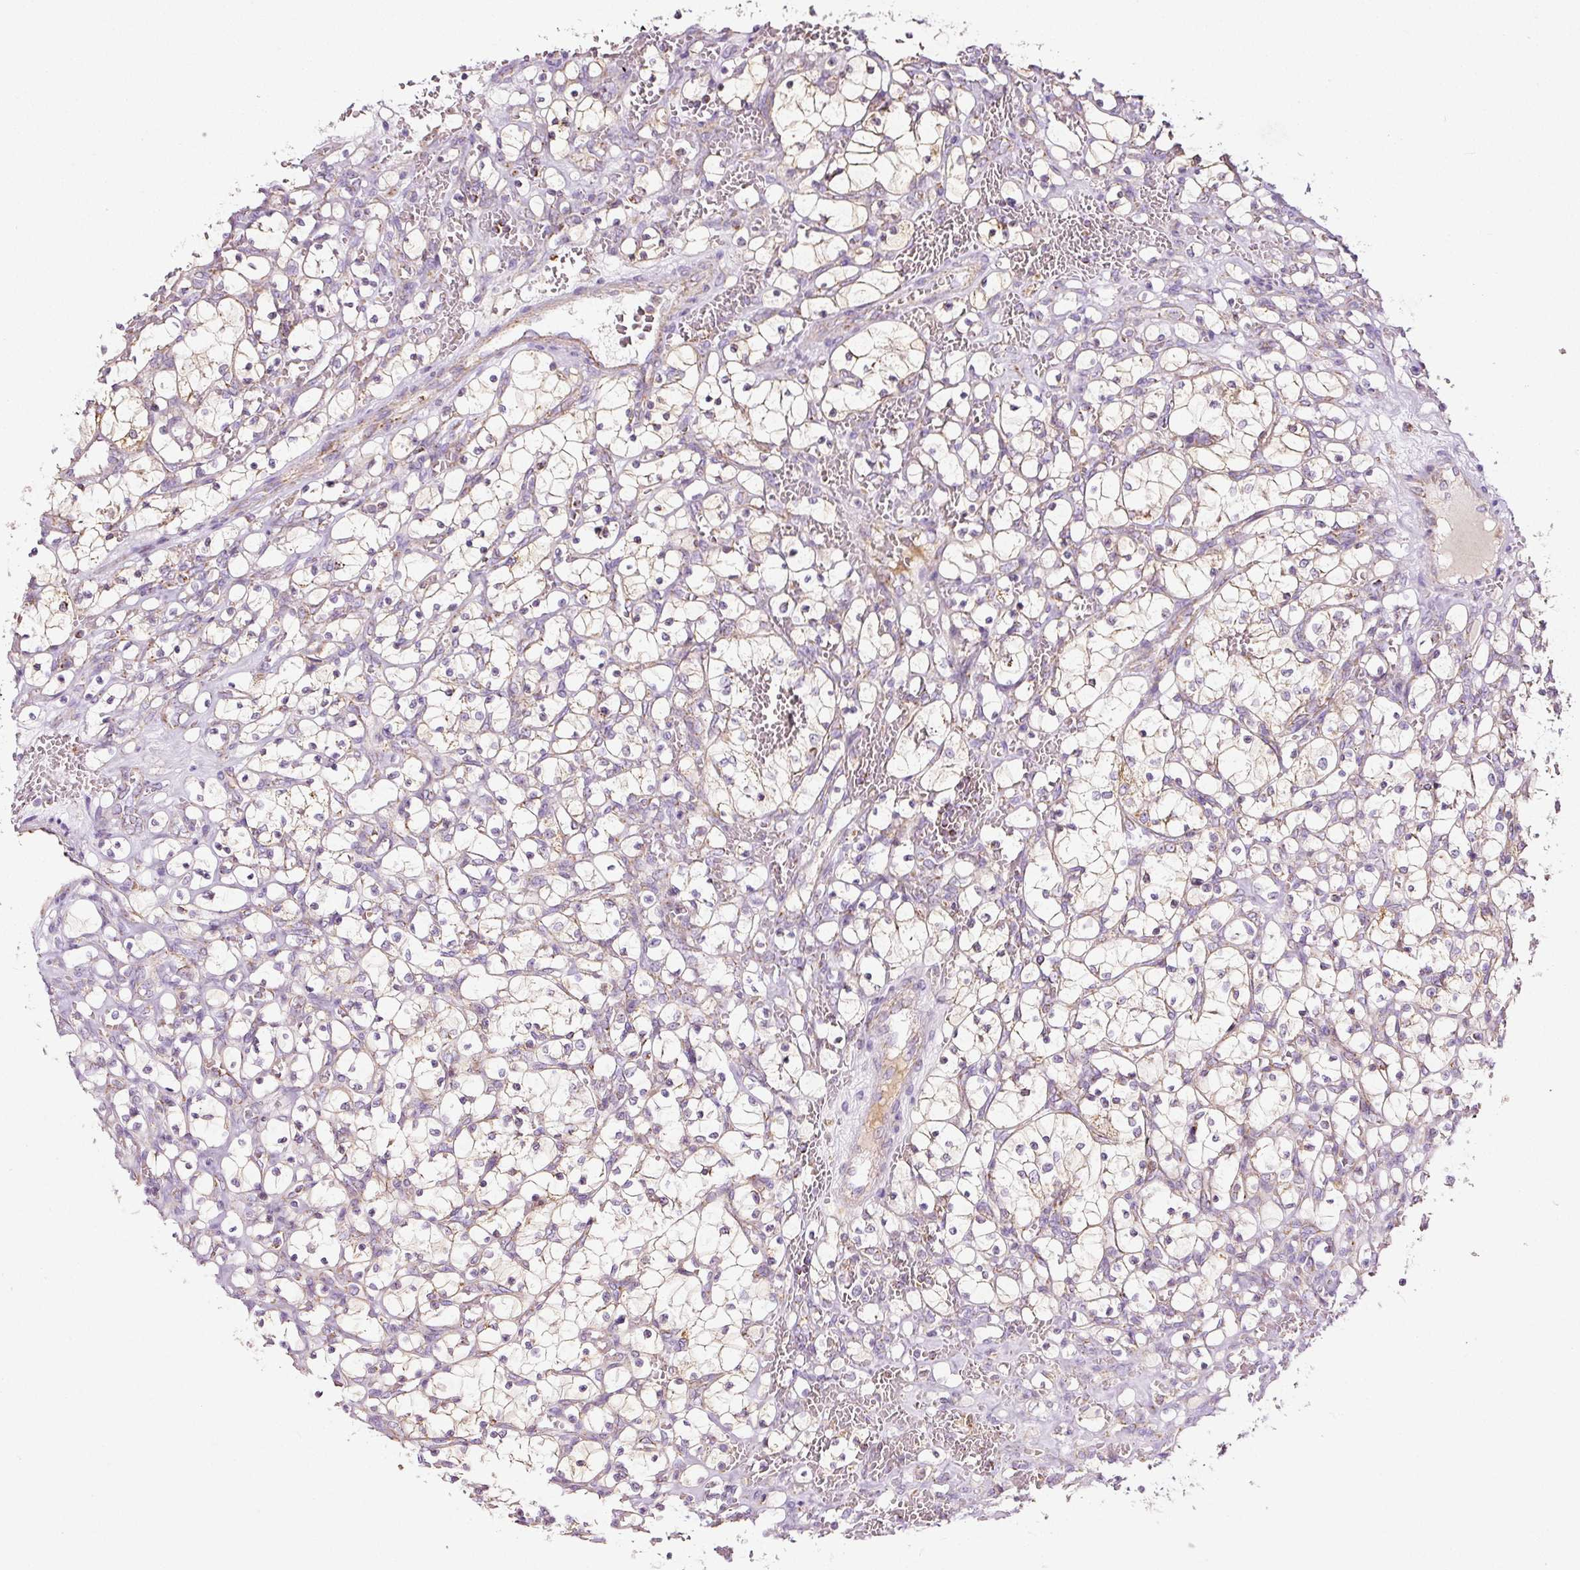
{"staining": {"intensity": "negative", "quantity": "none", "location": "none"}, "tissue": "renal cancer", "cell_type": "Tumor cells", "image_type": "cancer", "snomed": [{"axis": "morphology", "description": "Adenocarcinoma, NOS"}, {"axis": "topography", "description": "Kidney"}], "caption": "This histopathology image is of renal cancer stained with immunohistochemistry (IHC) to label a protein in brown with the nuclei are counter-stained blue. There is no expression in tumor cells.", "gene": "SDHA", "patient": {"sex": "female", "age": 69}}